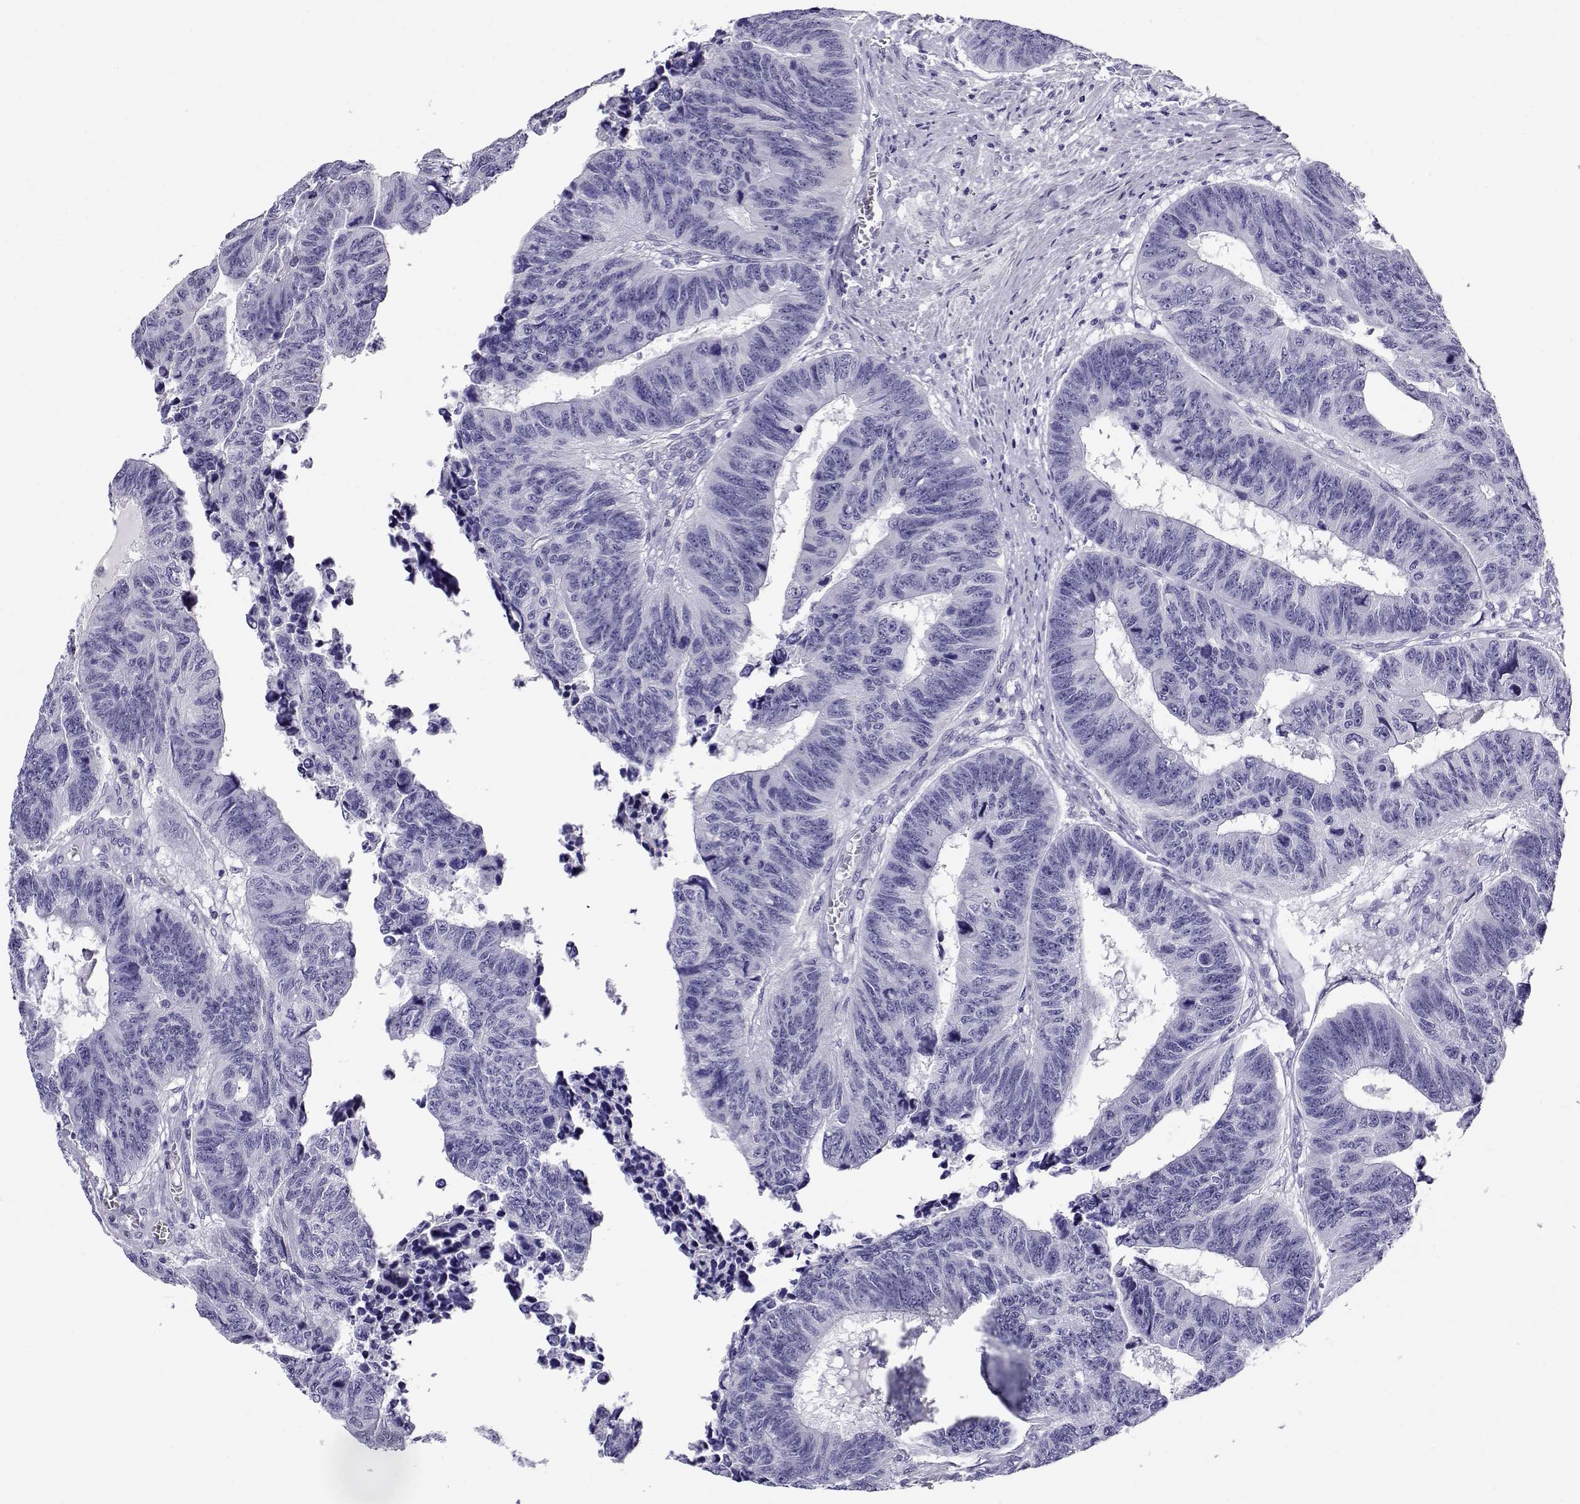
{"staining": {"intensity": "negative", "quantity": "none", "location": "none"}, "tissue": "colorectal cancer", "cell_type": "Tumor cells", "image_type": "cancer", "snomed": [{"axis": "morphology", "description": "Adenocarcinoma, NOS"}, {"axis": "topography", "description": "Rectum"}], "caption": "The immunohistochemistry micrograph has no significant positivity in tumor cells of colorectal cancer tissue.", "gene": "RHOXF2", "patient": {"sex": "female", "age": 85}}